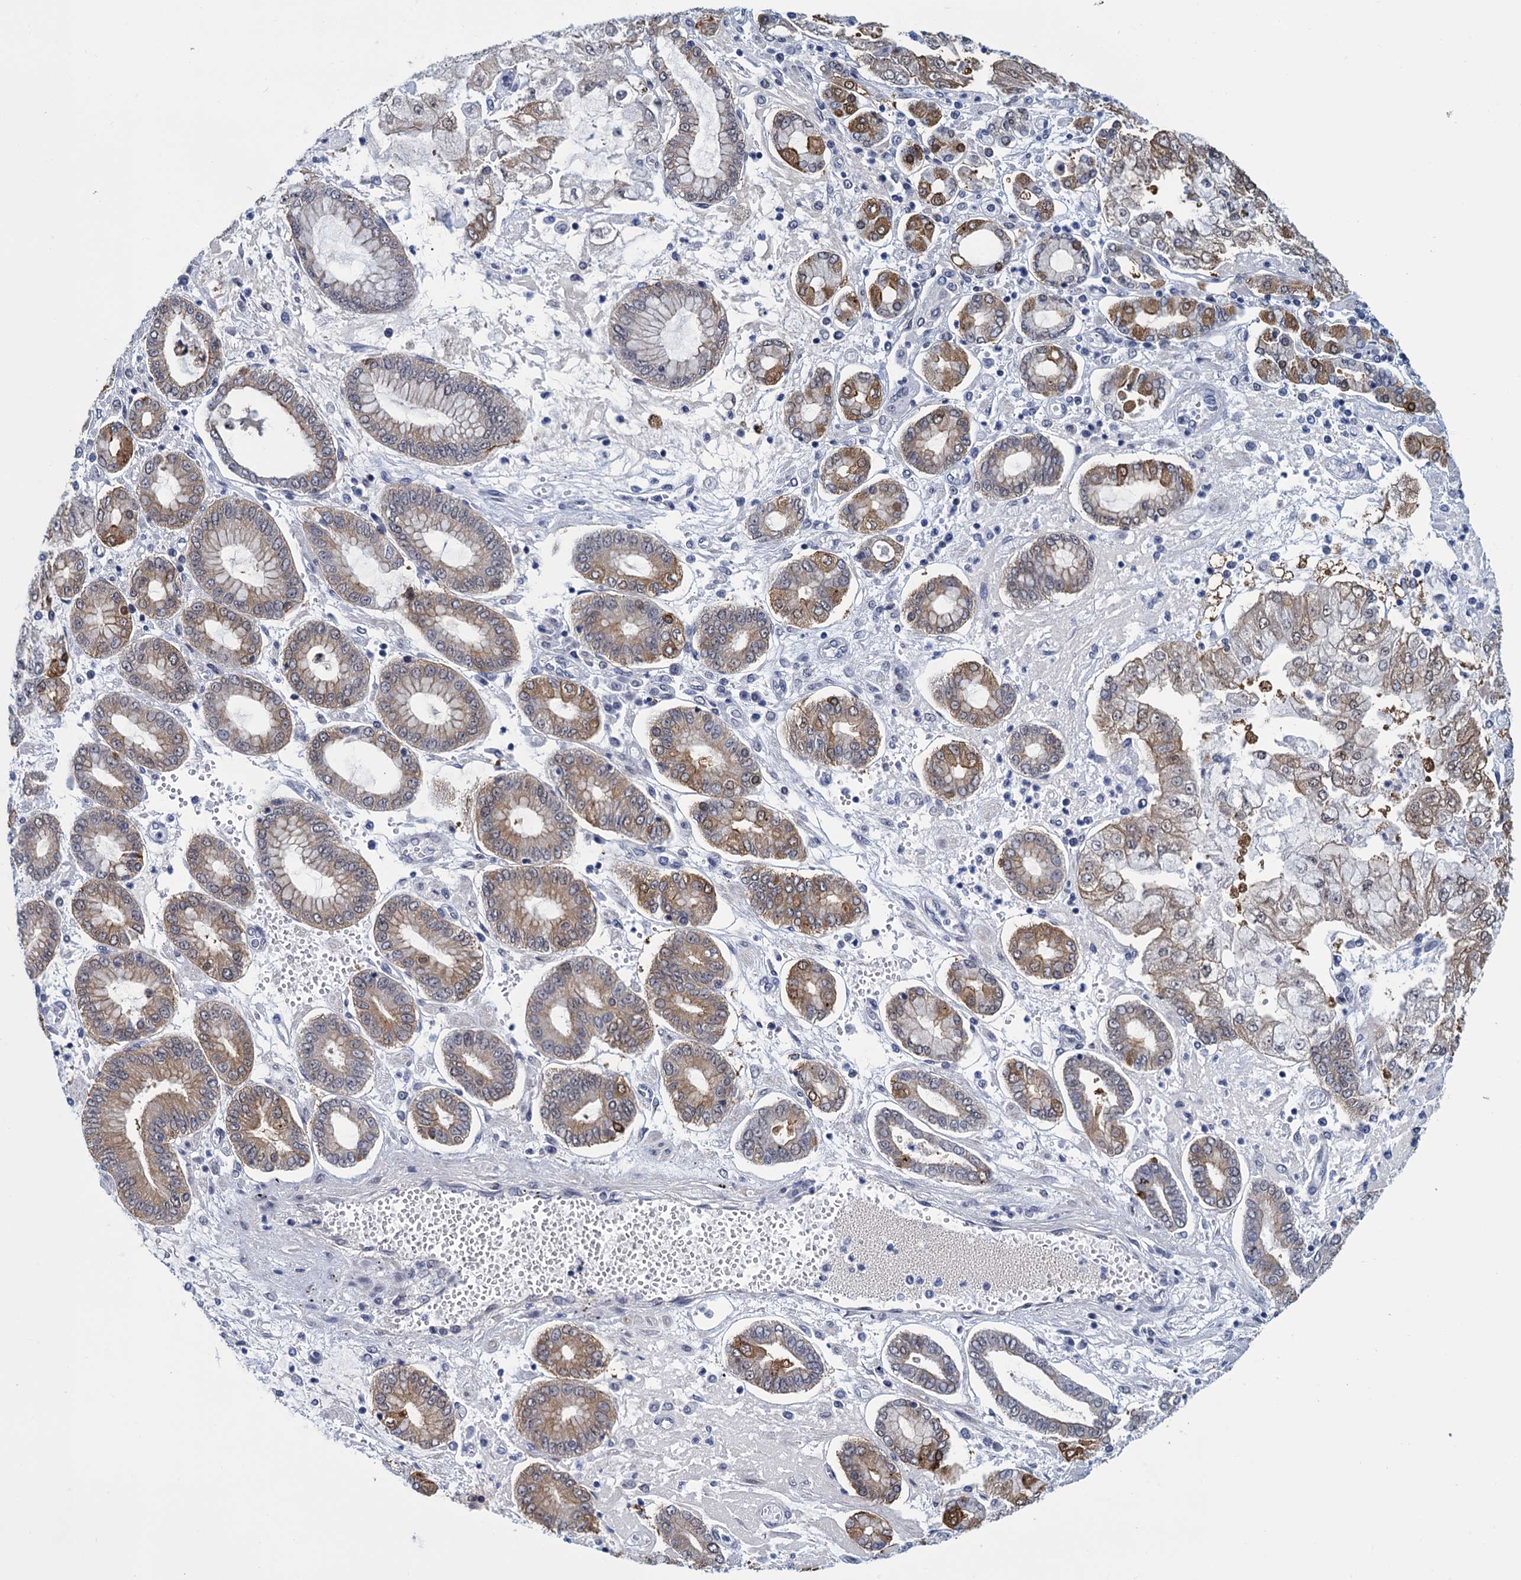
{"staining": {"intensity": "moderate", "quantity": "<25%", "location": "cytoplasmic/membranous,nuclear"}, "tissue": "stomach cancer", "cell_type": "Tumor cells", "image_type": "cancer", "snomed": [{"axis": "morphology", "description": "Adenocarcinoma, NOS"}, {"axis": "topography", "description": "Stomach"}], "caption": "Moderate cytoplasmic/membranous and nuclear positivity is appreciated in about <25% of tumor cells in stomach adenocarcinoma. (Stains: DAB (3,3'-diaminobenzidine) in brown, nuclei in blue, Microscopy: brightfield microscopy at high magnification).", "gene": "GINS3", "patient": {"sex": "male", "age": 76}}